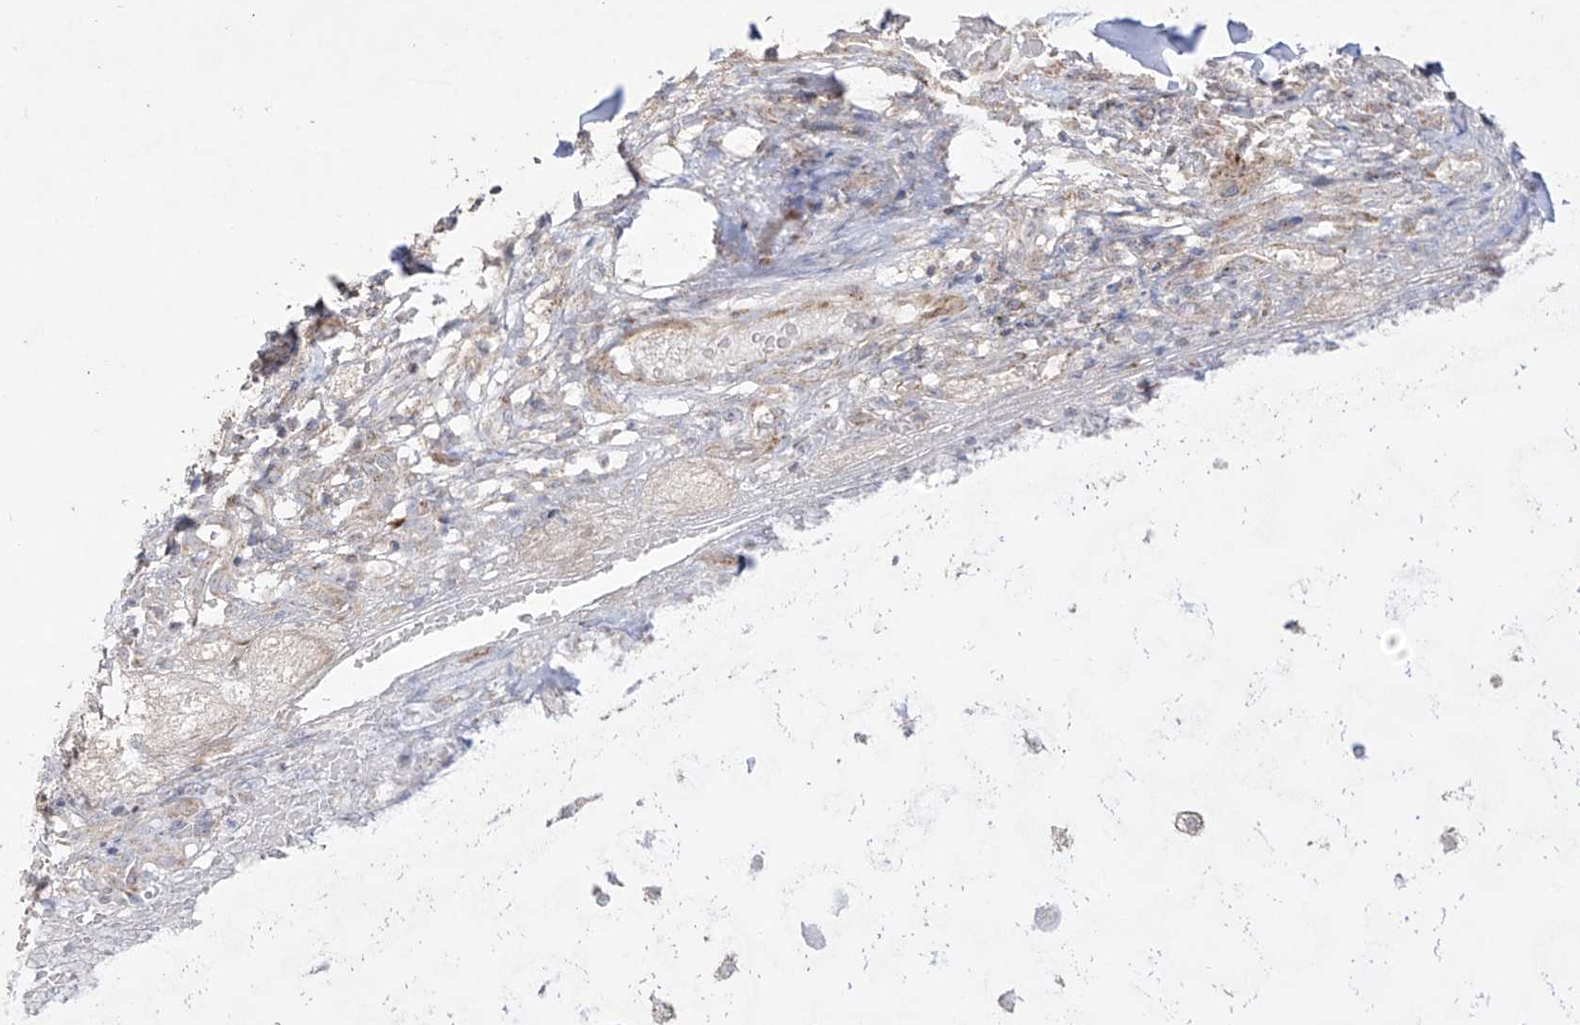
{"staining": {"intensity": "weak", "quantity": ">75%", "location": "cytoplasmic/membranous"}, "tissue": "adipose tissue", "cell_type": "Adipocytes", "image_type": "normal", "snomed": [{"axis": "morphology", "description": "Normal tissue, NOS"}, {"axis": "morphology", "description": "Basal cell carcinoma"}, {"axis": "topography", "description": "Cartilage tissue"}, {"axis": "topography", "description": "Nasopharynx"}, {"axis": "topography", "description": "Oral tissue"}], "caption": "Adipose tissue stained with immunohistochemistry (IHC) reveals weak cytoplasmic/membranous expression in approximately >75% of adipocytes.", "gene": "YKT6", "patient": {"sex": "female", "age": 77}}